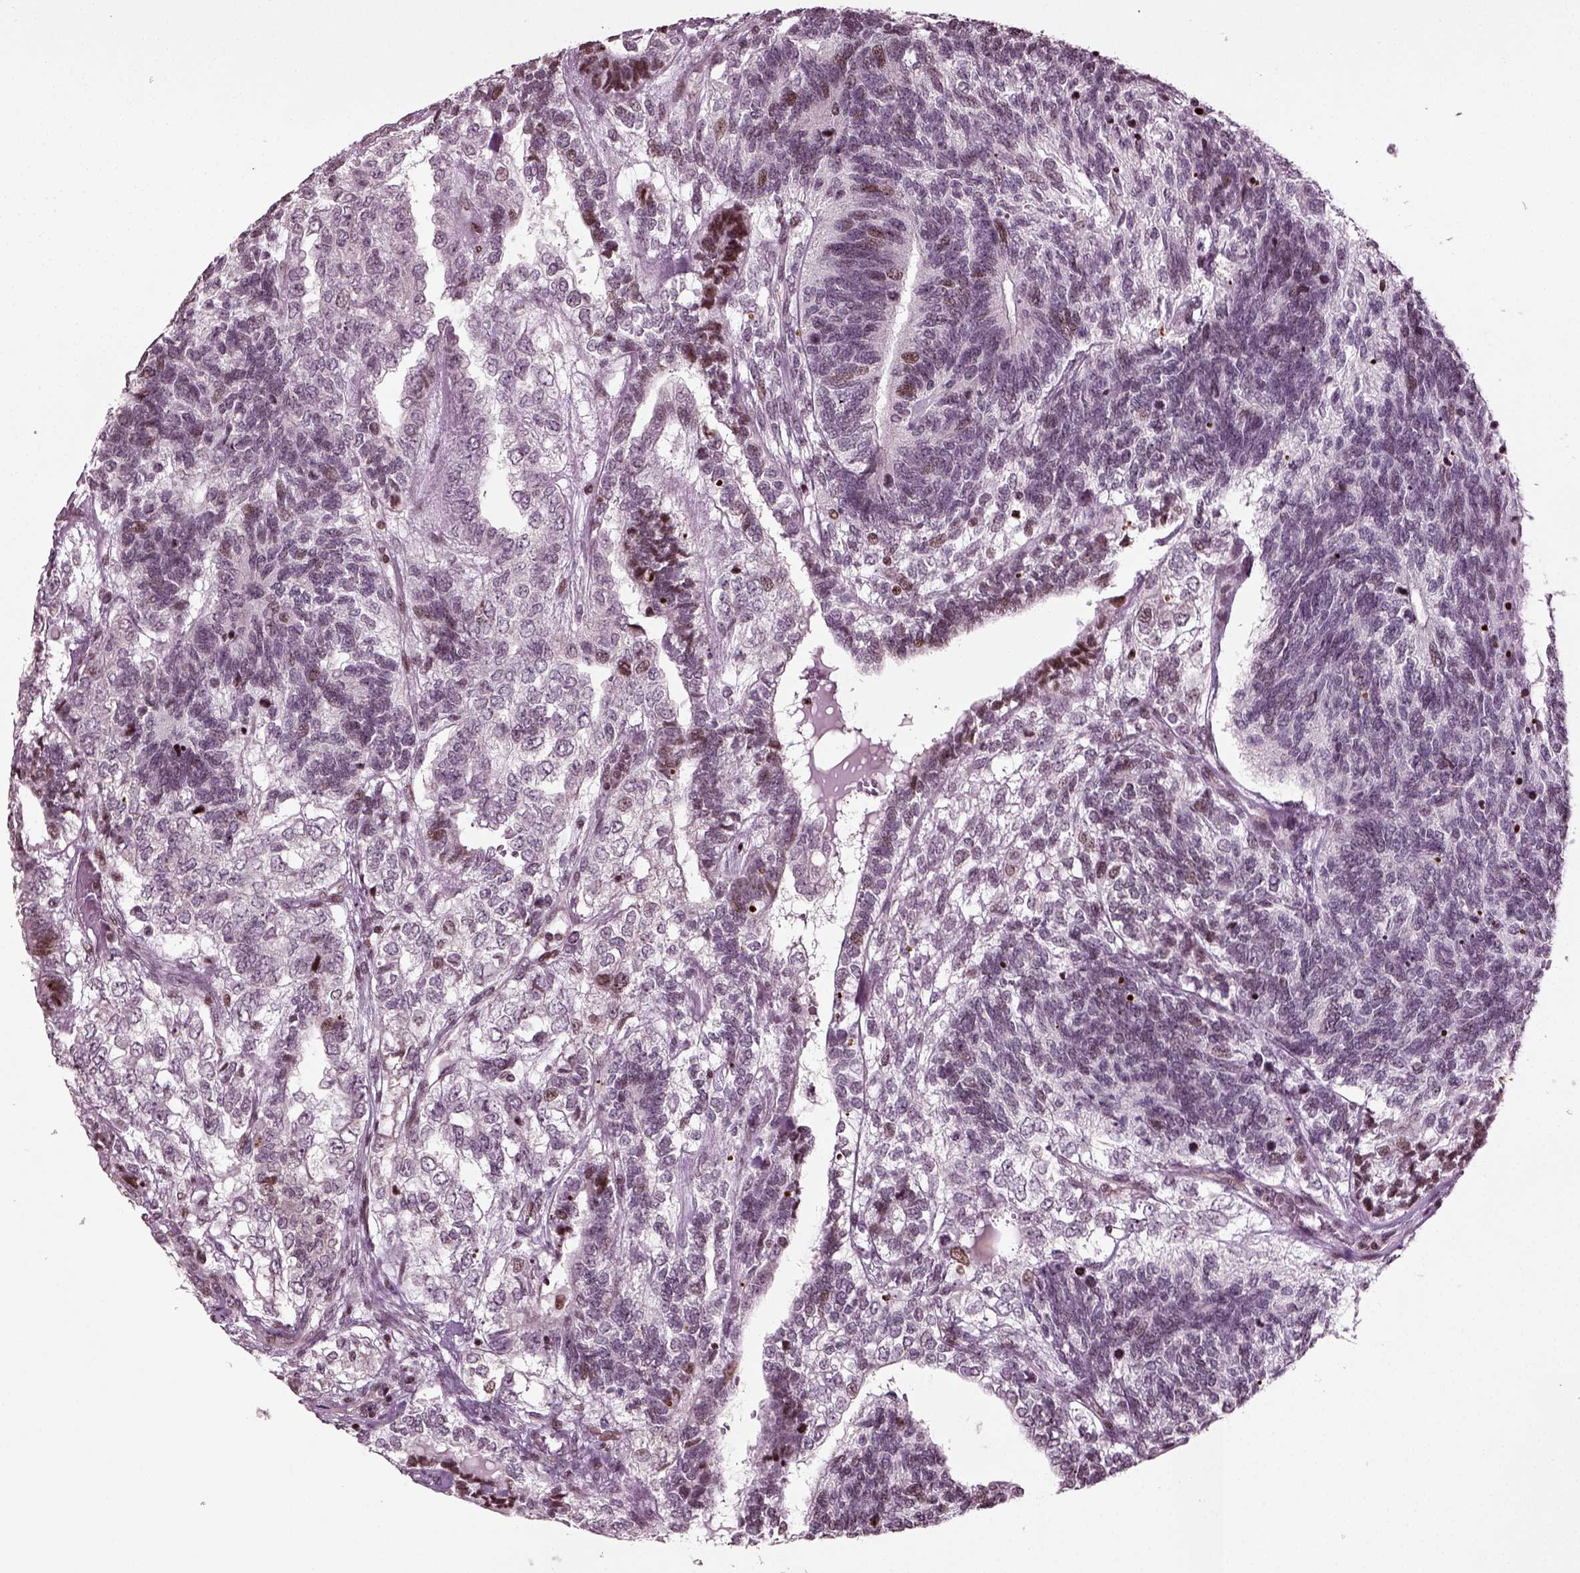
{"staining": {"intensity": "moderate", "quantity": "<25%", "location": "nuclear"}, "tissue": "testis cancer", "cell_type": "Tumor cells", "image_type": "cancer", "snomed": [{"axis": "morphology", "description": "Seminoma, NOS"}, {"axis": "morphology", "description": "Carcinoma, Embryonal, NOS"}, {"axis": "topography", "description": "Testis"}], "caption": "Moderate nuclear positivity is present in about <25% of tumor cells in testis cancer. Nuclei are stained in blue.", "gene": "HEYL", "patient": {"sex": "male", "age": 41}}